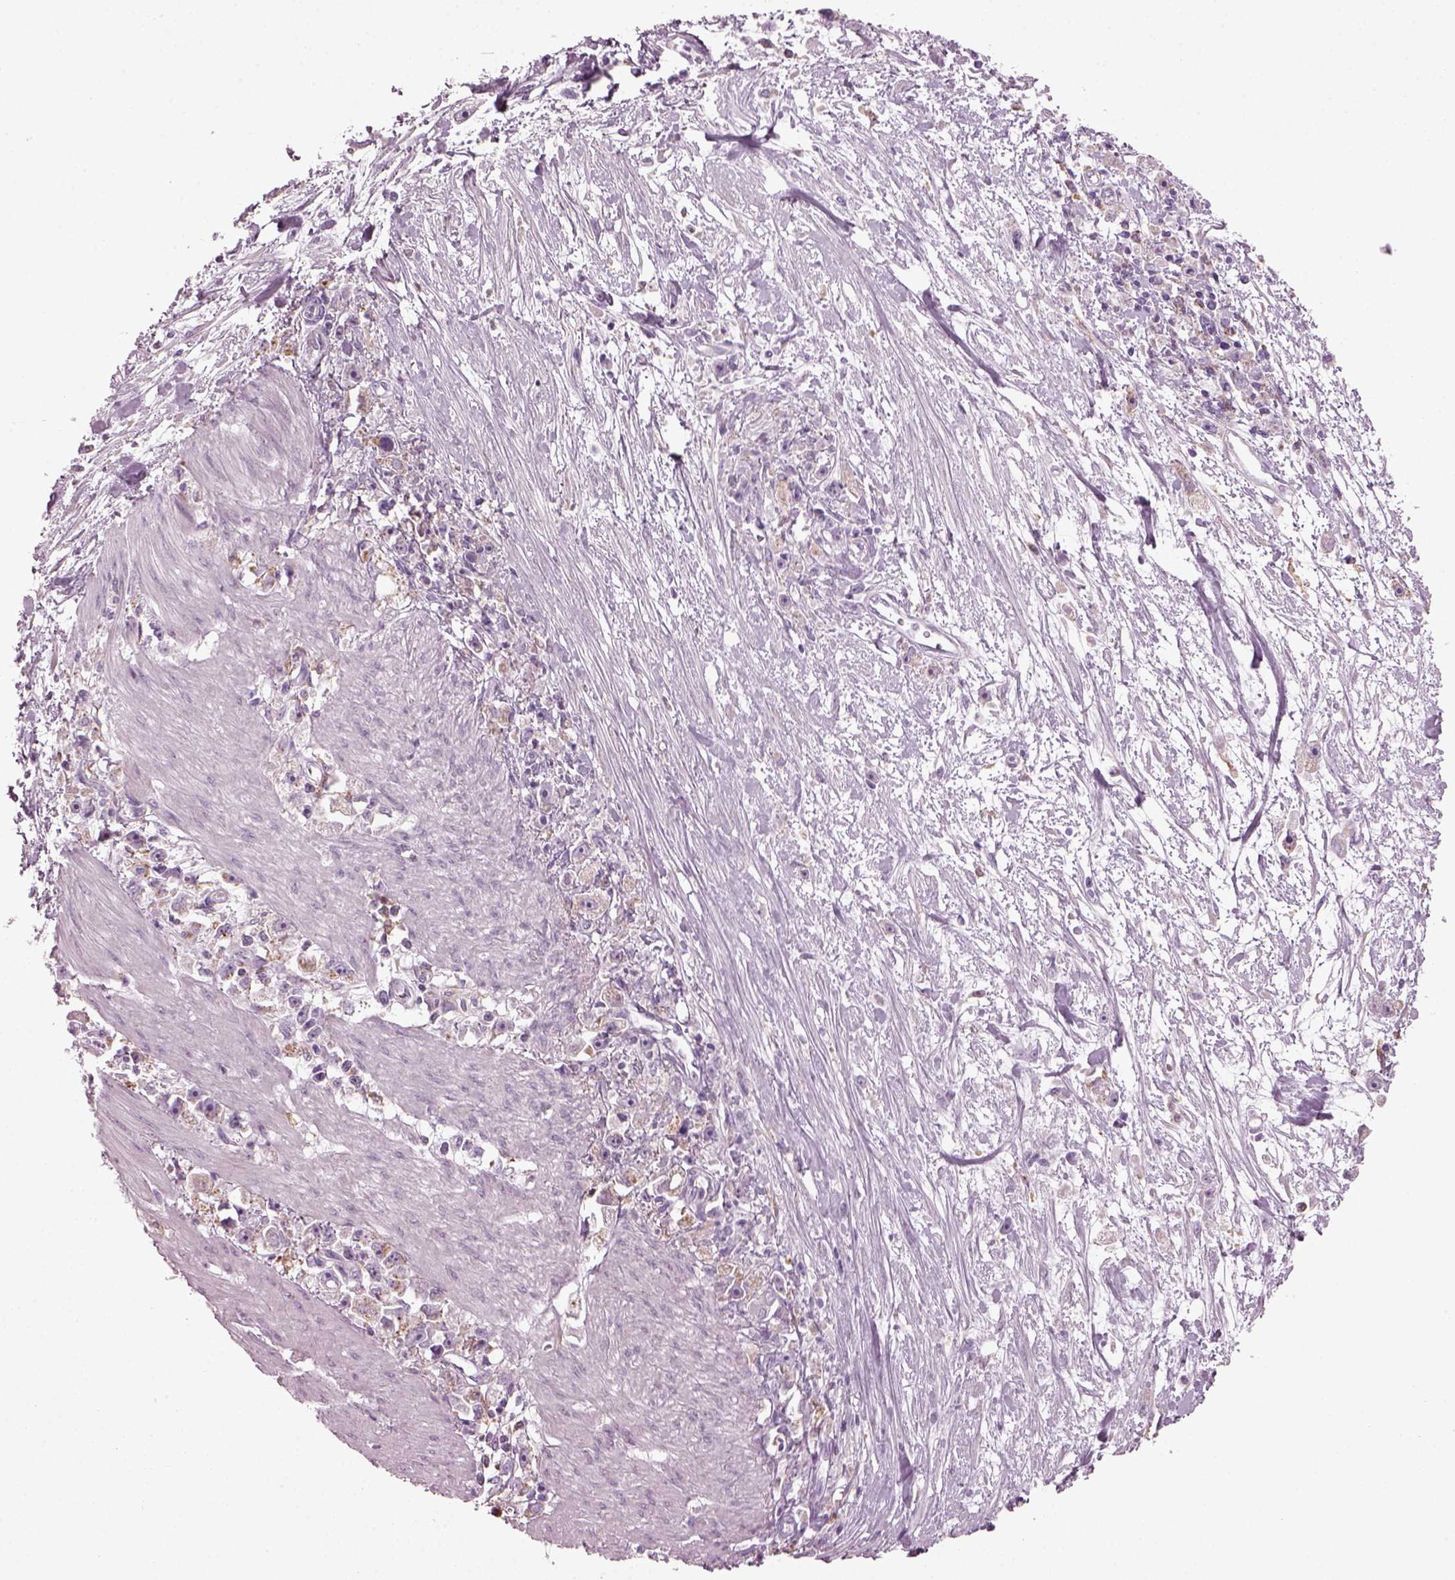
{"staining": {"intensity": "negative", "quantity": "none", "location": "none"}, "tissue": "stomach cancer", "cell_type": "Tumor cells", "image_type": "cancer", "snomed": [{"axis": "morphology", "description": "Adenocarcinoma, NOS"}, {"axis": "topography", "description": "Stomach"}], "caption": "The histopathology image exhibits no staining of tumor cells in stomach cancer.", "gene": "TMEM231", "patient": {"sex": "female", "age": 59}}